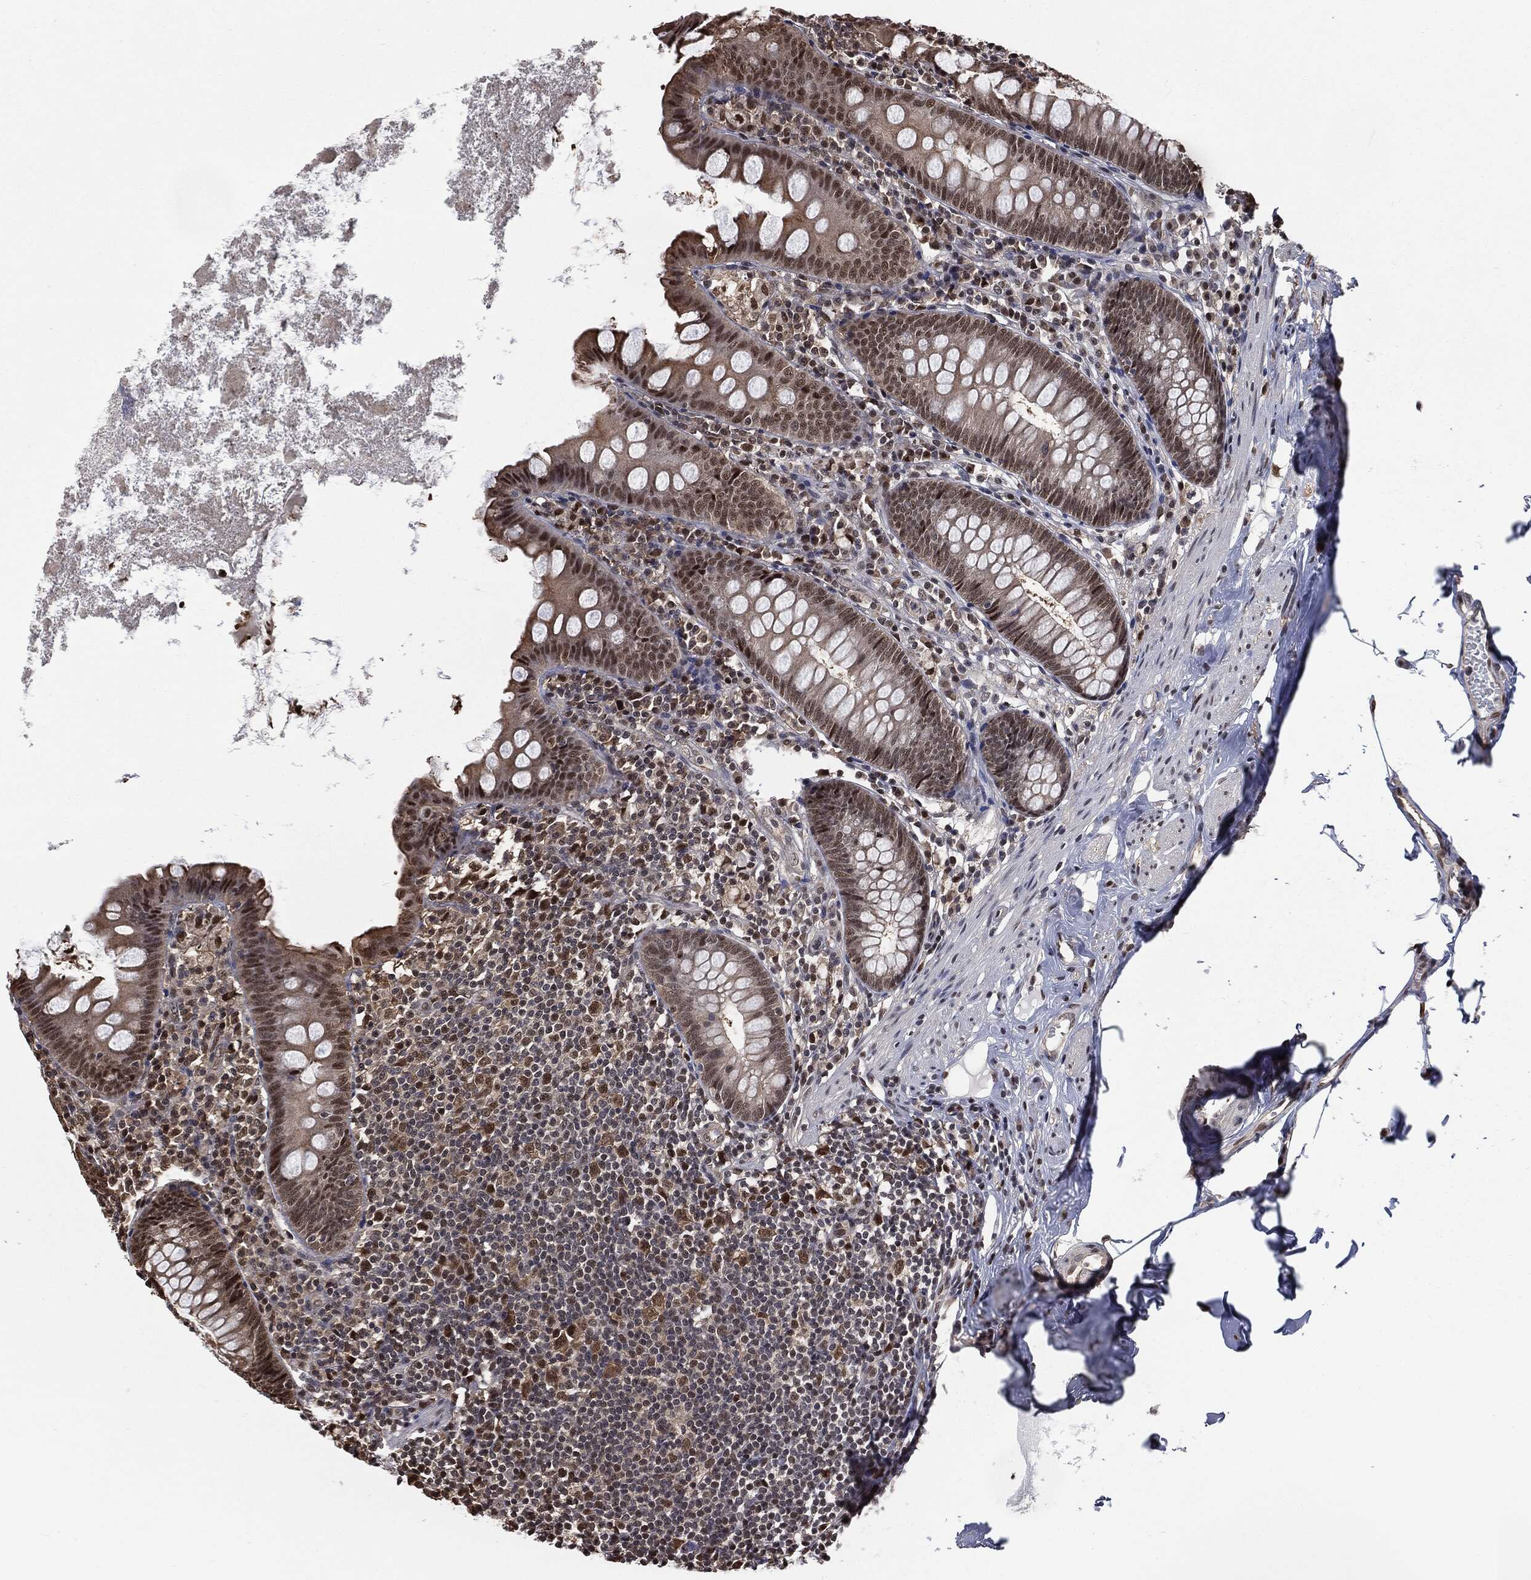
{"staining": {"intensity": "strong", "quantity": "25%-75%", "location": "nuclear"}, "tissue": "appendix", "cell_type": "Glandular cells", "image_type": "normal", "snomed": [{"axis": "morphology", "description": "Normal tissue, NOS"}, {"axis": "topography", "description": "Appendix"}], "caption": "A brown stain labels strong nuclear expression of a protein in glandular cells of benign appendix. The staining was performed using DAB to visualize the protein expression in brown, while the nuclei were stained in blue with hematoxylin (Magnification: 20x).", "gene": "SHLD2", "patient": {"sex": "female", "age": 82}}